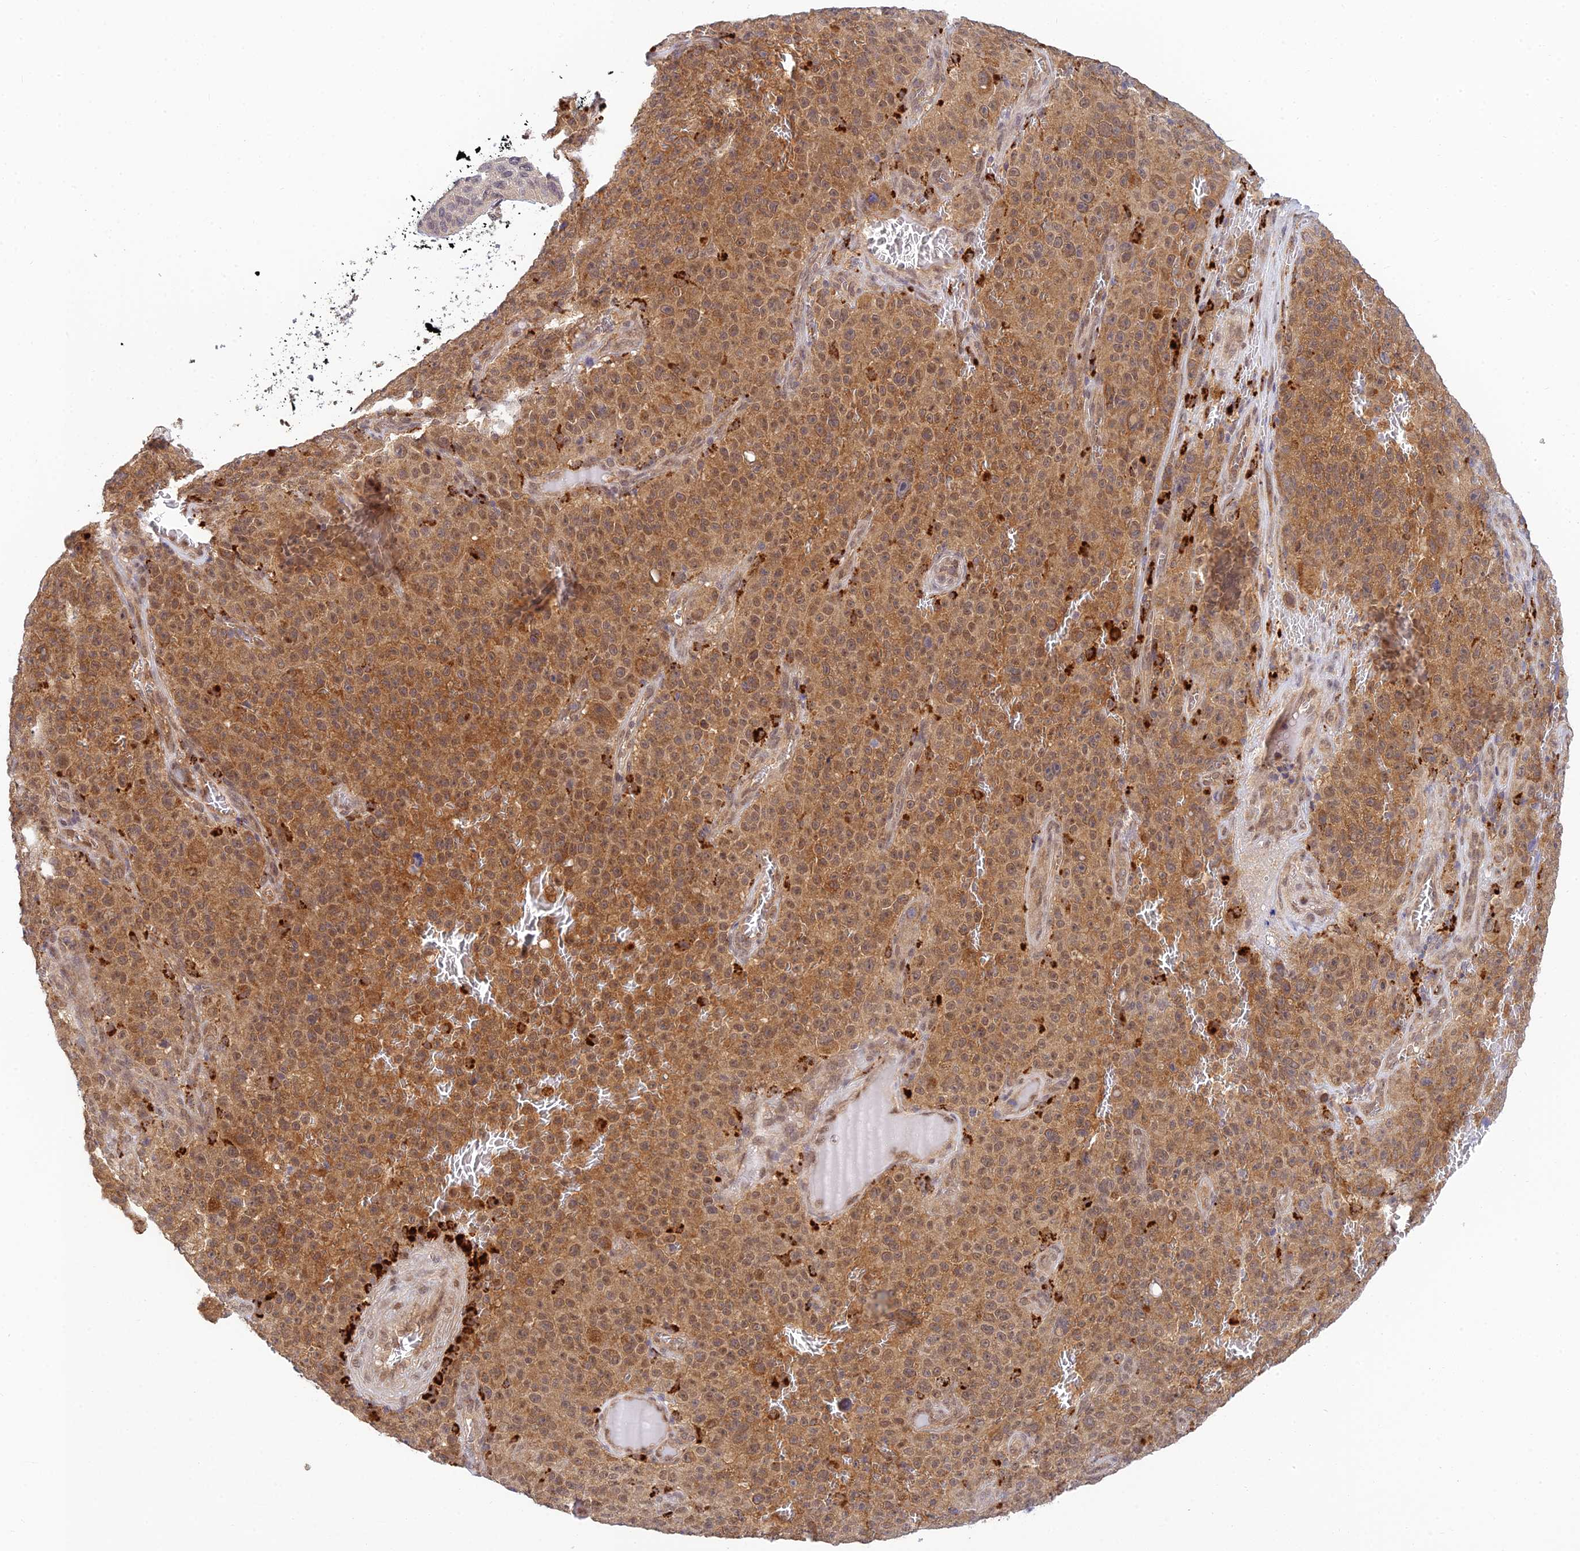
{"staining": {"intensity": "moderate", "quantity": ">75%", "location": "cytoplasmic/membranous,nuclear"}, "tissue": "melanoma", "cell_type": "Tumor cells", "image_type": "cancer", "snomed": [{"axis": "morphology", "description": "Malignant melanoma, NOS"}, {"axis": "topography", "description": "Skin"}], "caption": "Malignant melanoma stained with a brown dye demonstrates moderate cytoplasmic/membranous and nuclear positive positivity in approximately >75% of tumor cells.", "gene": "SKIC8", "patient": {"sex": "female", "age": 82}}